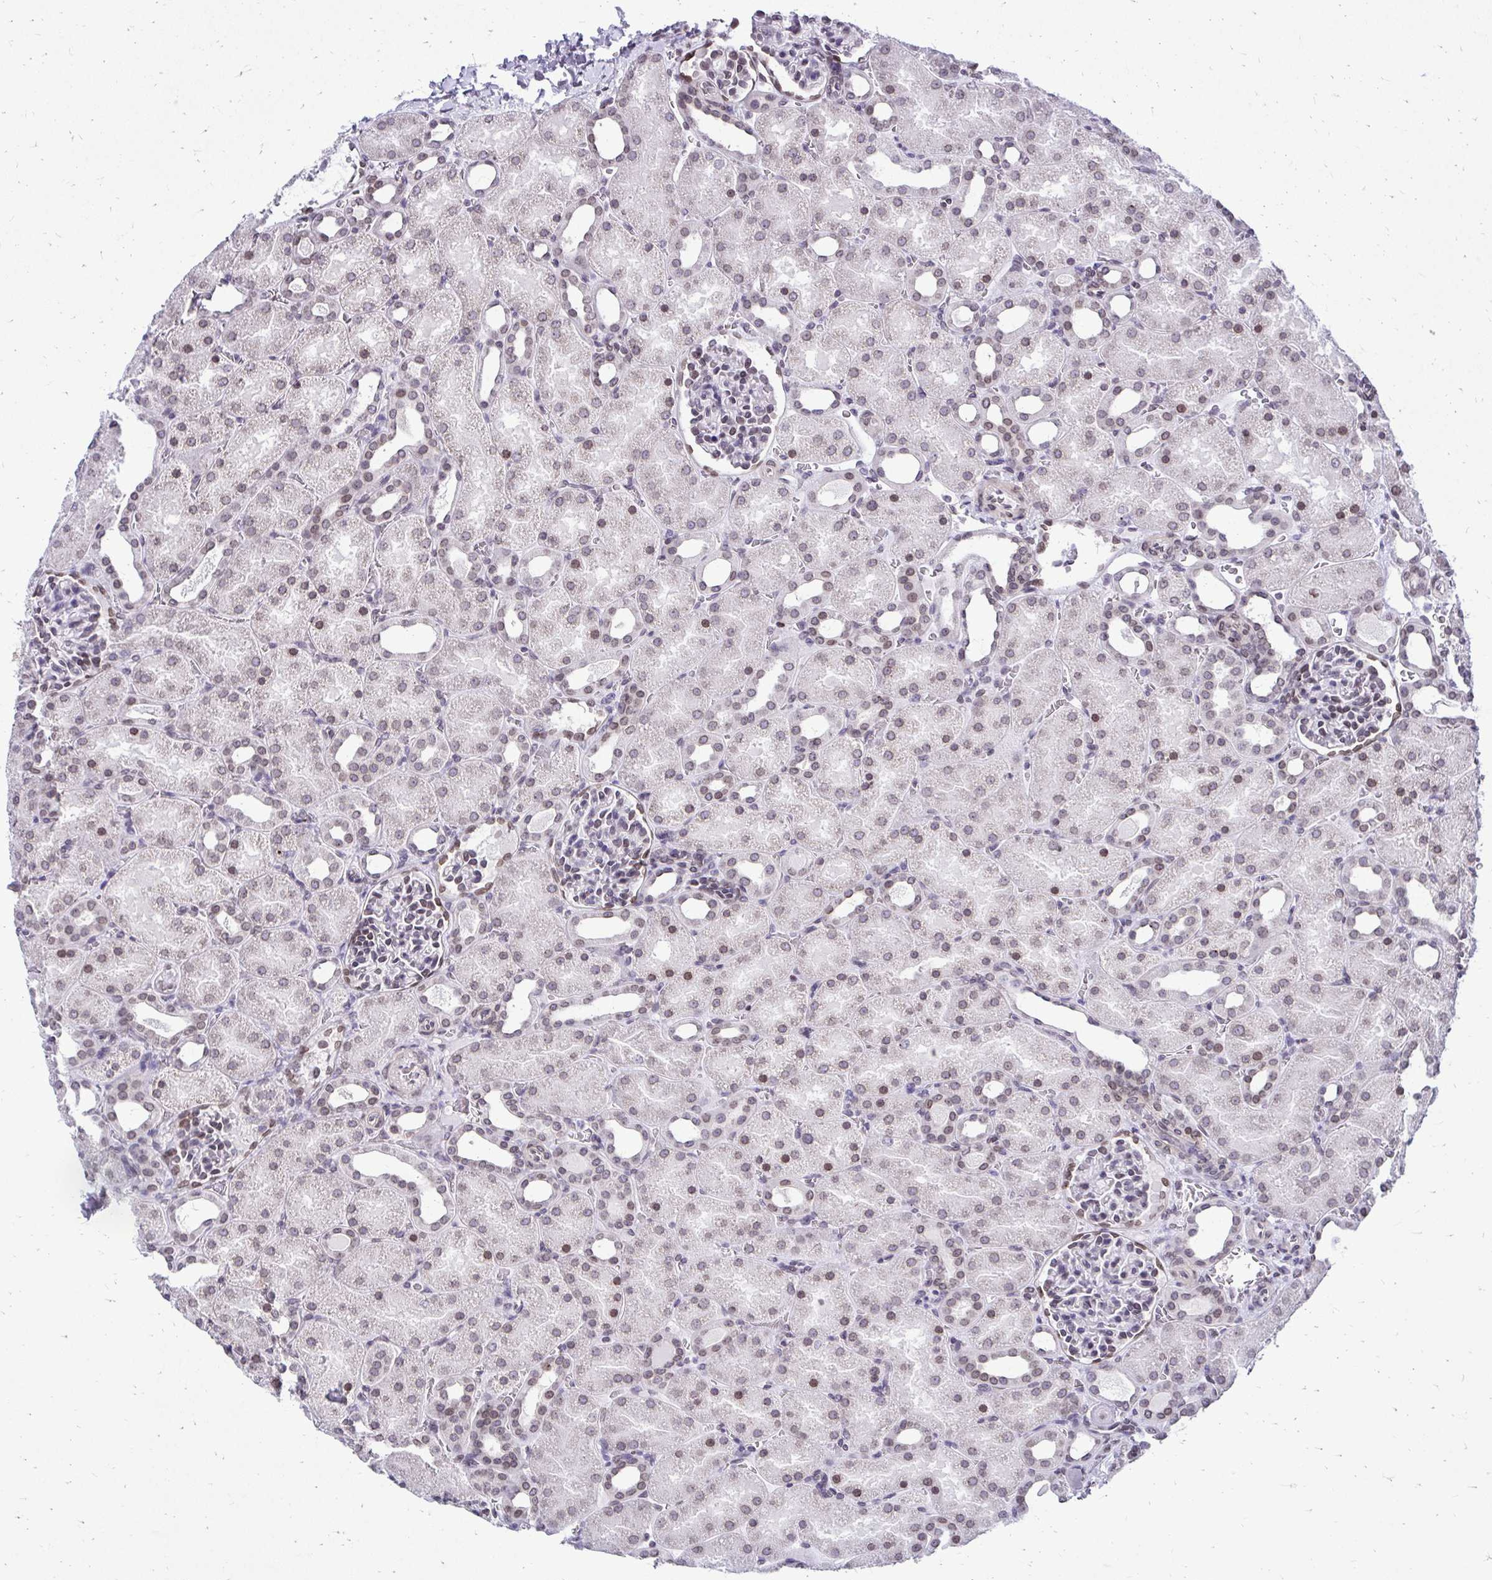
{"staining": {"intensity": "weak", "quantity": "25%-75%", "location": "nuclear"}, "tissue": "kidney", "cell_type": "Cells in glomeruli", "image_type": "normal", "snomed": [{"axis": "morphology", "description": "Normal tissue, NOS"}, {"axis": "topography", "description": "Kidney"}], "caption": "This image shows IHC staining of normal kidney, with low weak nuclear staining in about 25%-75% of cells in glomeruli.", "gene": "BANF1", "patient": {"sex": "male", "age": 2}}